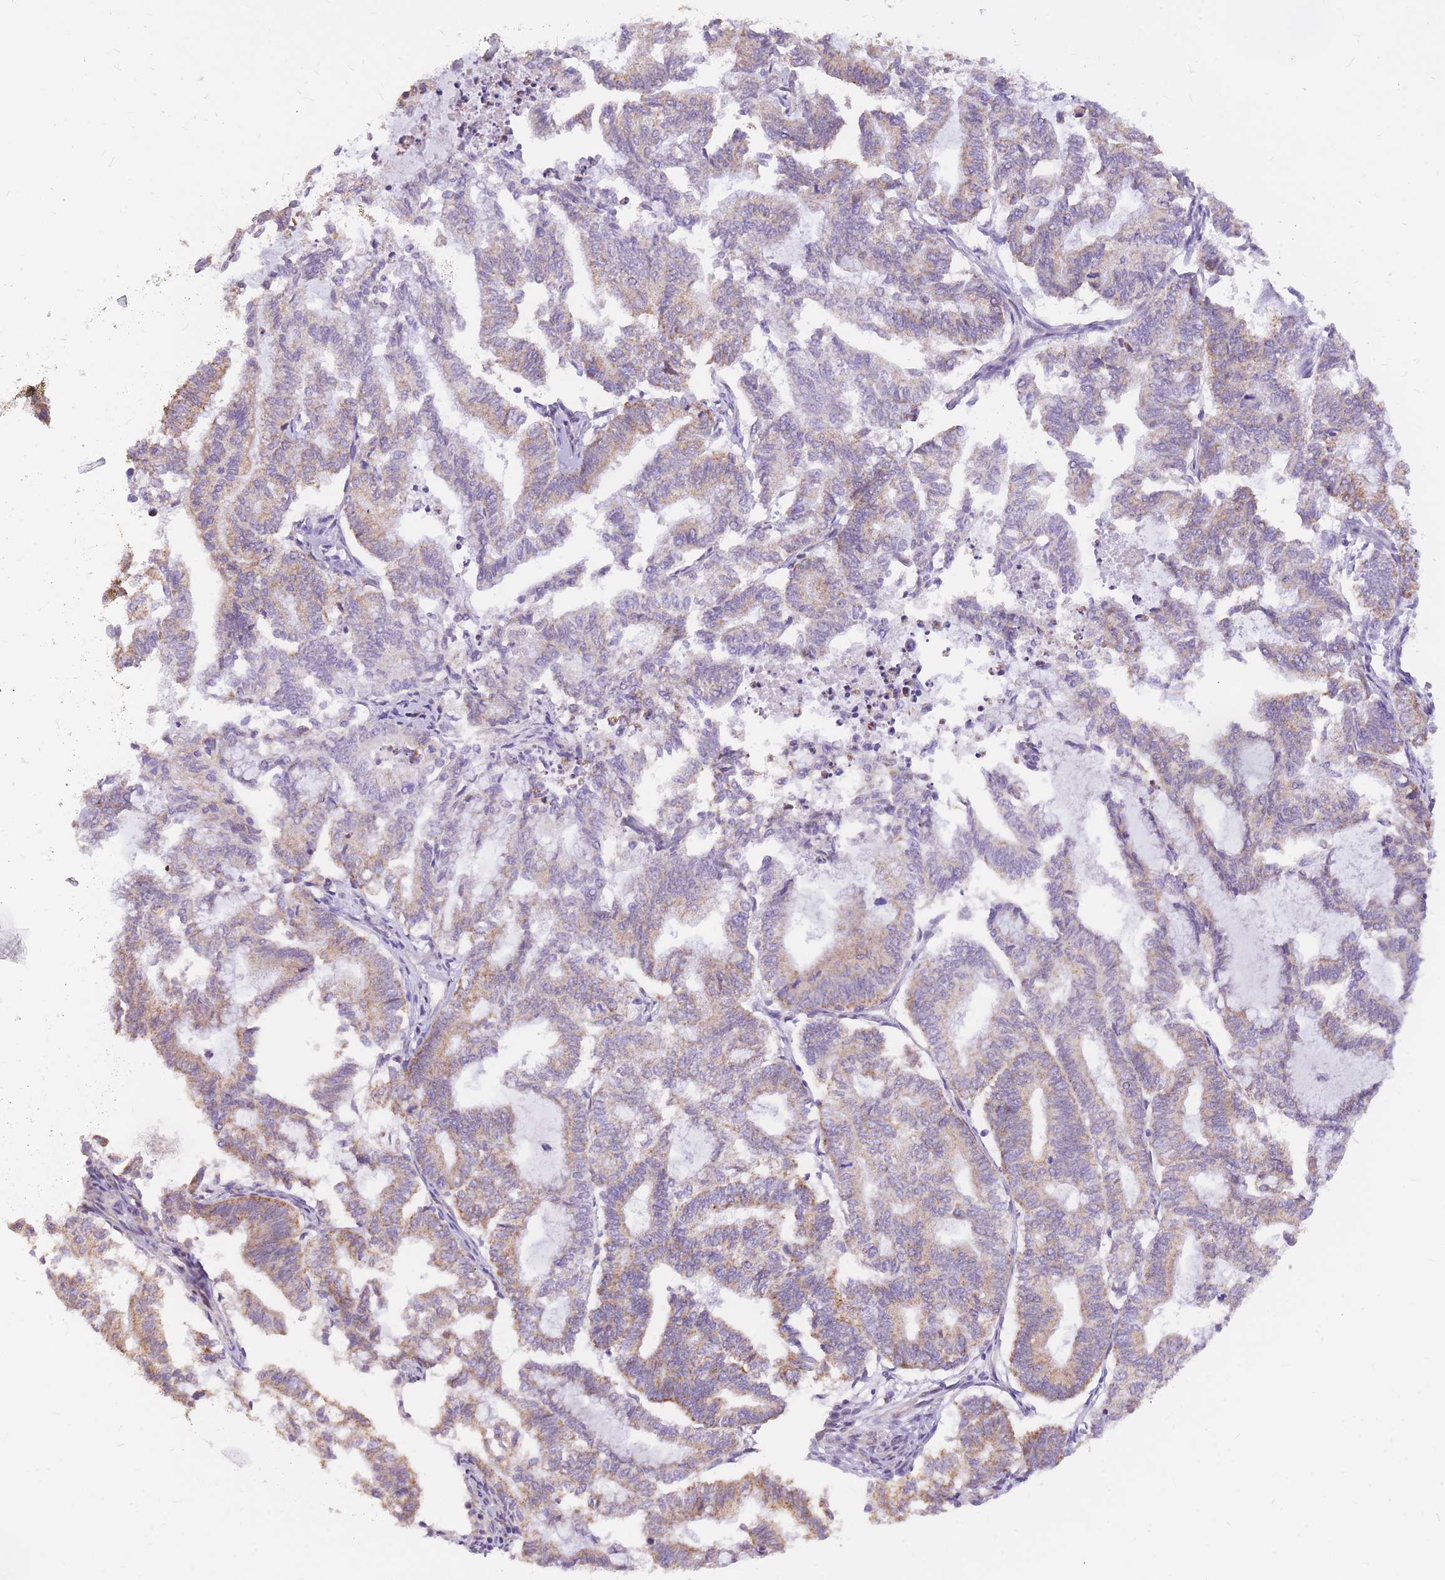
{"staining": {"intensity": "weak", "quantity": "25%-75%", "location": "cytoplasmic/membranous"}, "tissue": "endometrial cancer", "cell_type": "Tumor cells", "image_type": "cancer", "snomed": [{"axis": "morphology", "description": "Adenocarcinoma, NOS"}, {"axis": "topography", "description": "Endometrium"}], "caption": "Approximately 25%-75% of tumor cells in human adenocarcinoma (endometrial) show weak cytoplasmic/membranous protein expression as visualized by brown immunohistochemical staining.", "gene": "MINDY2", "patient": {"sex": "female", "age": 79}}